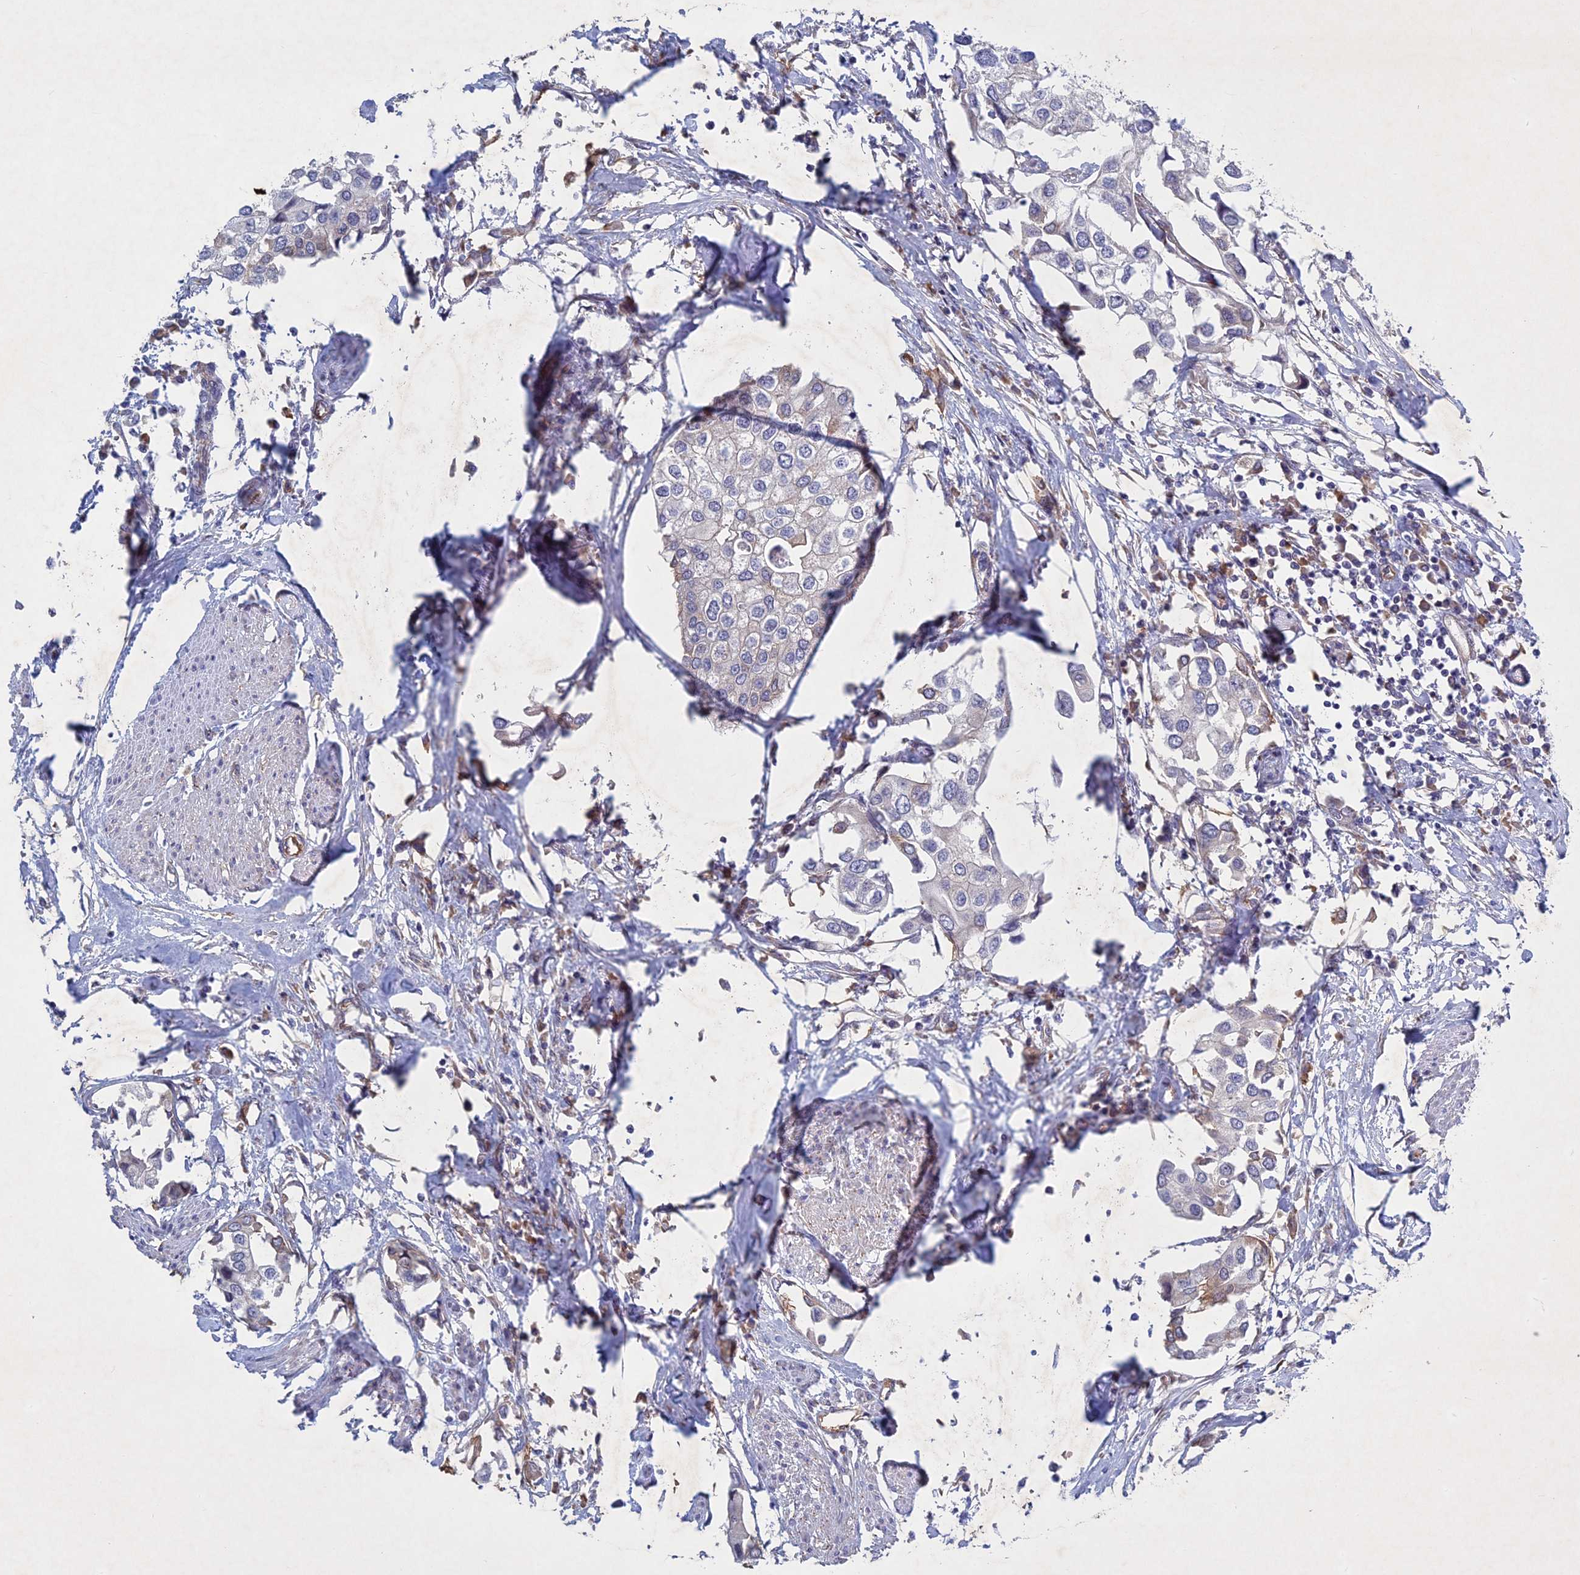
{"staining": {"intensity": "negative", "quantity": "none", "location": "none"}, "tissue": "urothelial cancer", "cell_type": "Tumor cells", "image_type": "cancer", "snomed": [{"axis": "morphology", "description": "Urothelial carcinoma, High grade"}, {"axis": "topography", "description": "Urinary bladder"}], "caption": "Tumor cells show no significant expression in urothelial cancer.", "gene": "PTHLH", "patient": {"sex": "male", "age": 64}}